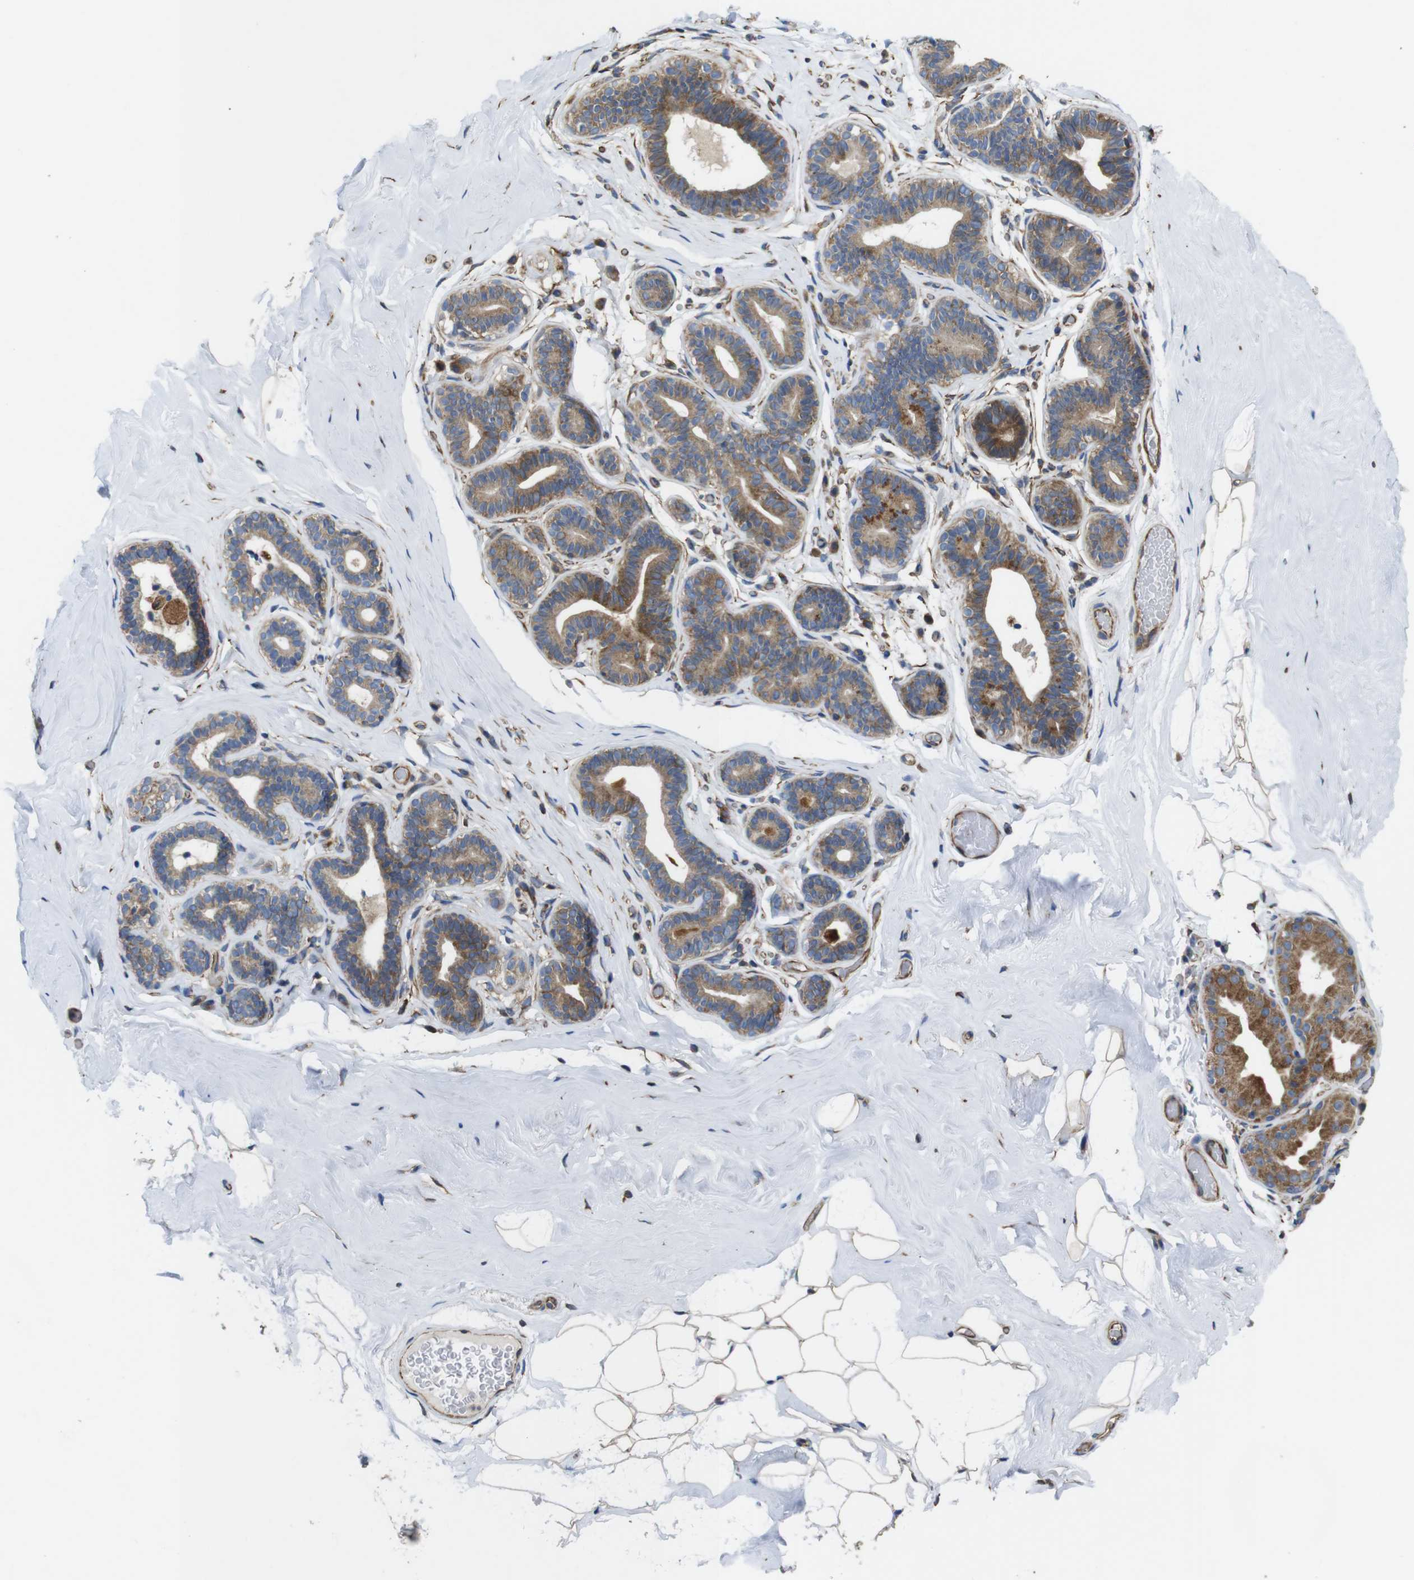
{"staining": {"intensity": "negative", "quantity": "none", "location": "none"}, "tissue": "breast", "cell_type": "Adipocytes", "image_type": "normal", "snomed": [{"axis": "morphology", "description": "Normal tissue, NOS"}, {"axis": "topography", "description": "Breast"}], "caption": "DAB immunohistochemical staining of normal human breast demonstrates no significant expression in adipocytes.", "gene": "POMK", "patient": {"sex": "female", "age": 75}}